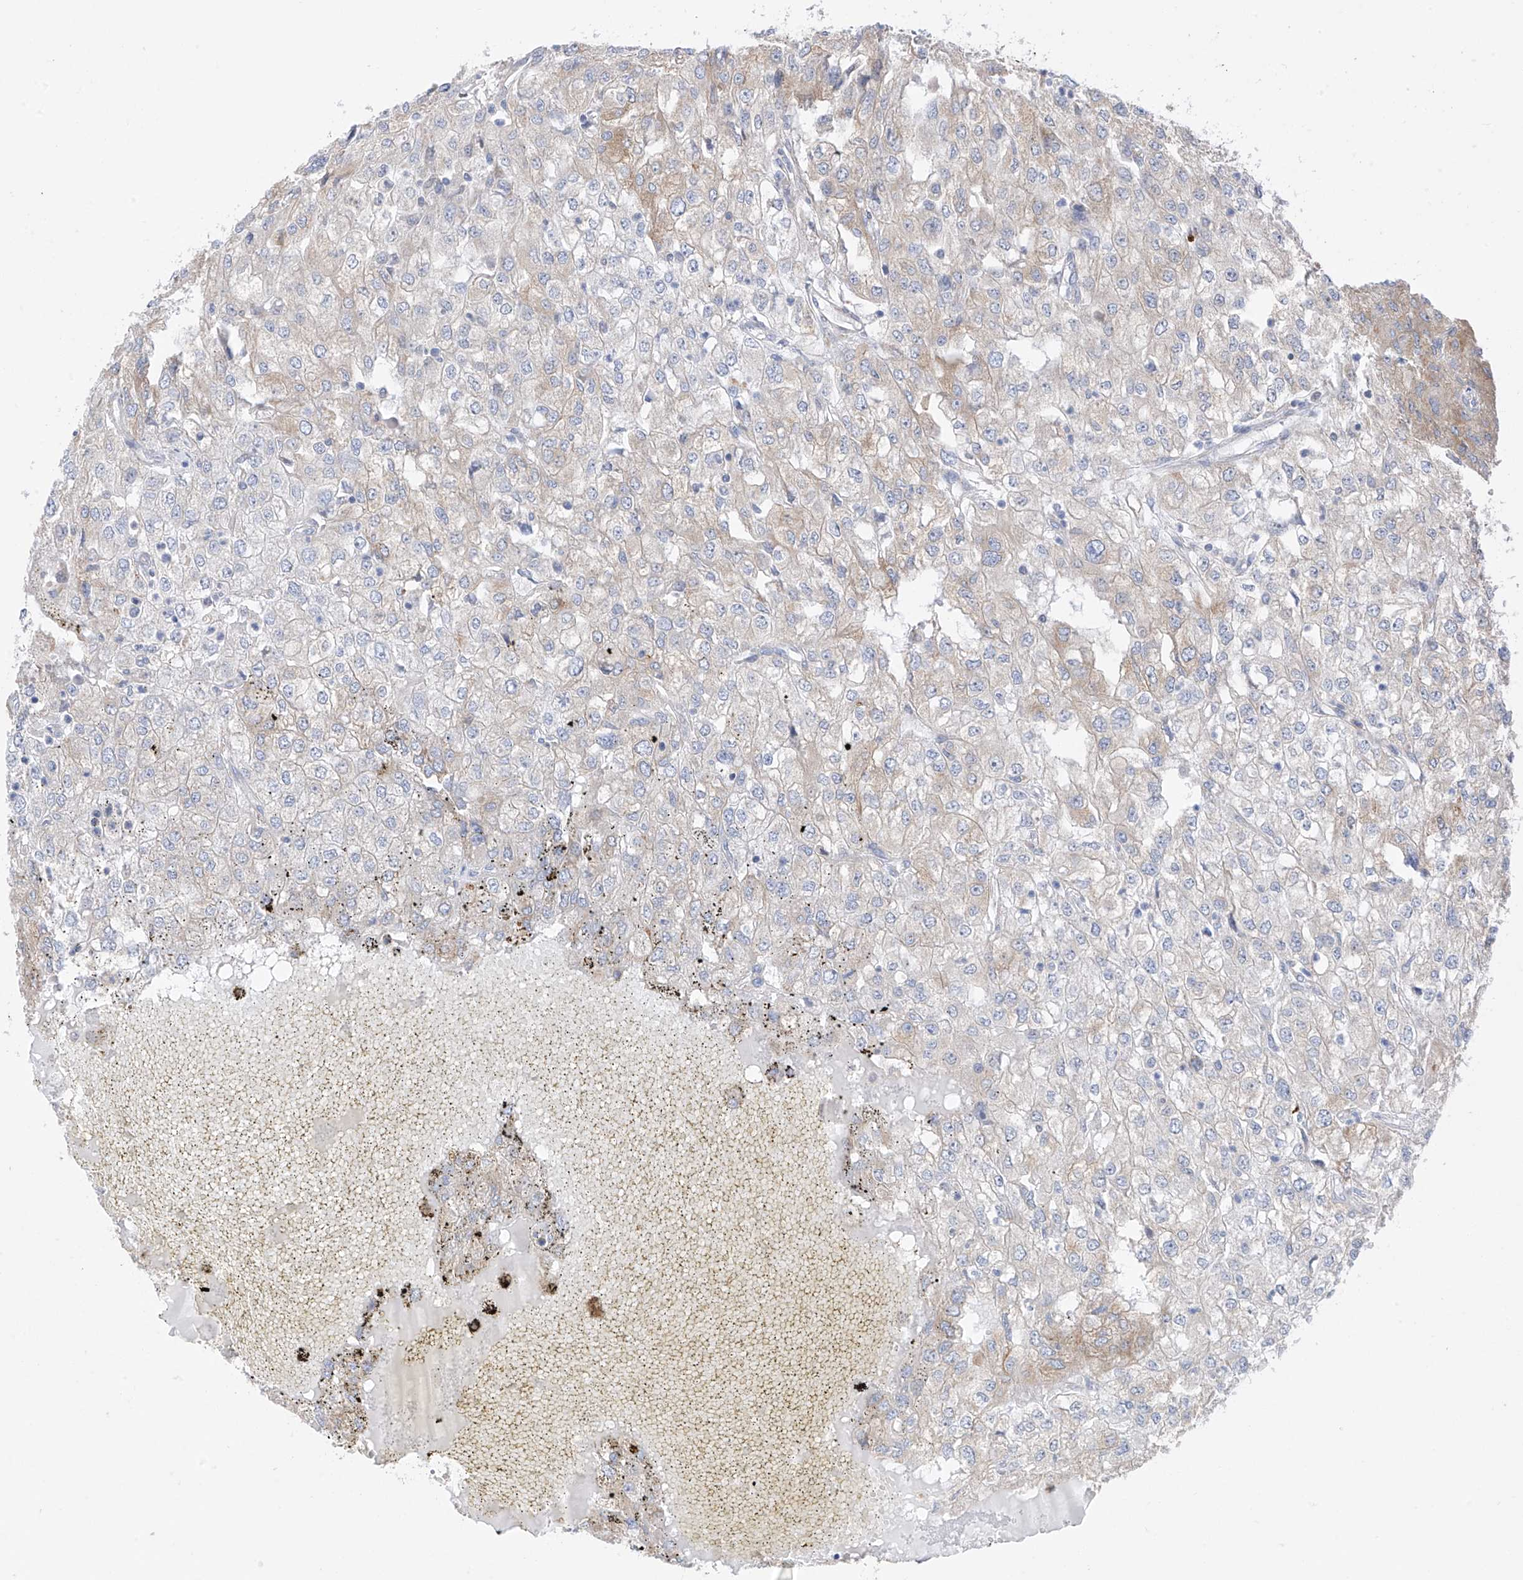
{"staining": {"intensity": "weak", "quantity": "<25%", "location": "cytoplasmic/membranous"}, "tissue": "renal cancer", "cell_type": "Tumor cells", "image_type": "cancer", "snomed": [{"axis": "morphology", "description": "Adenocarcinoma, NOS"}, {"axis": "topography", "description": "Kidney"}], "caption": "This is an immunohistochemistry micrograph of adenocarcinoma (renal). There is no positivity in tumor cells.", "gene": "REC8", "patient": {"sex": "female", "age": 54}}